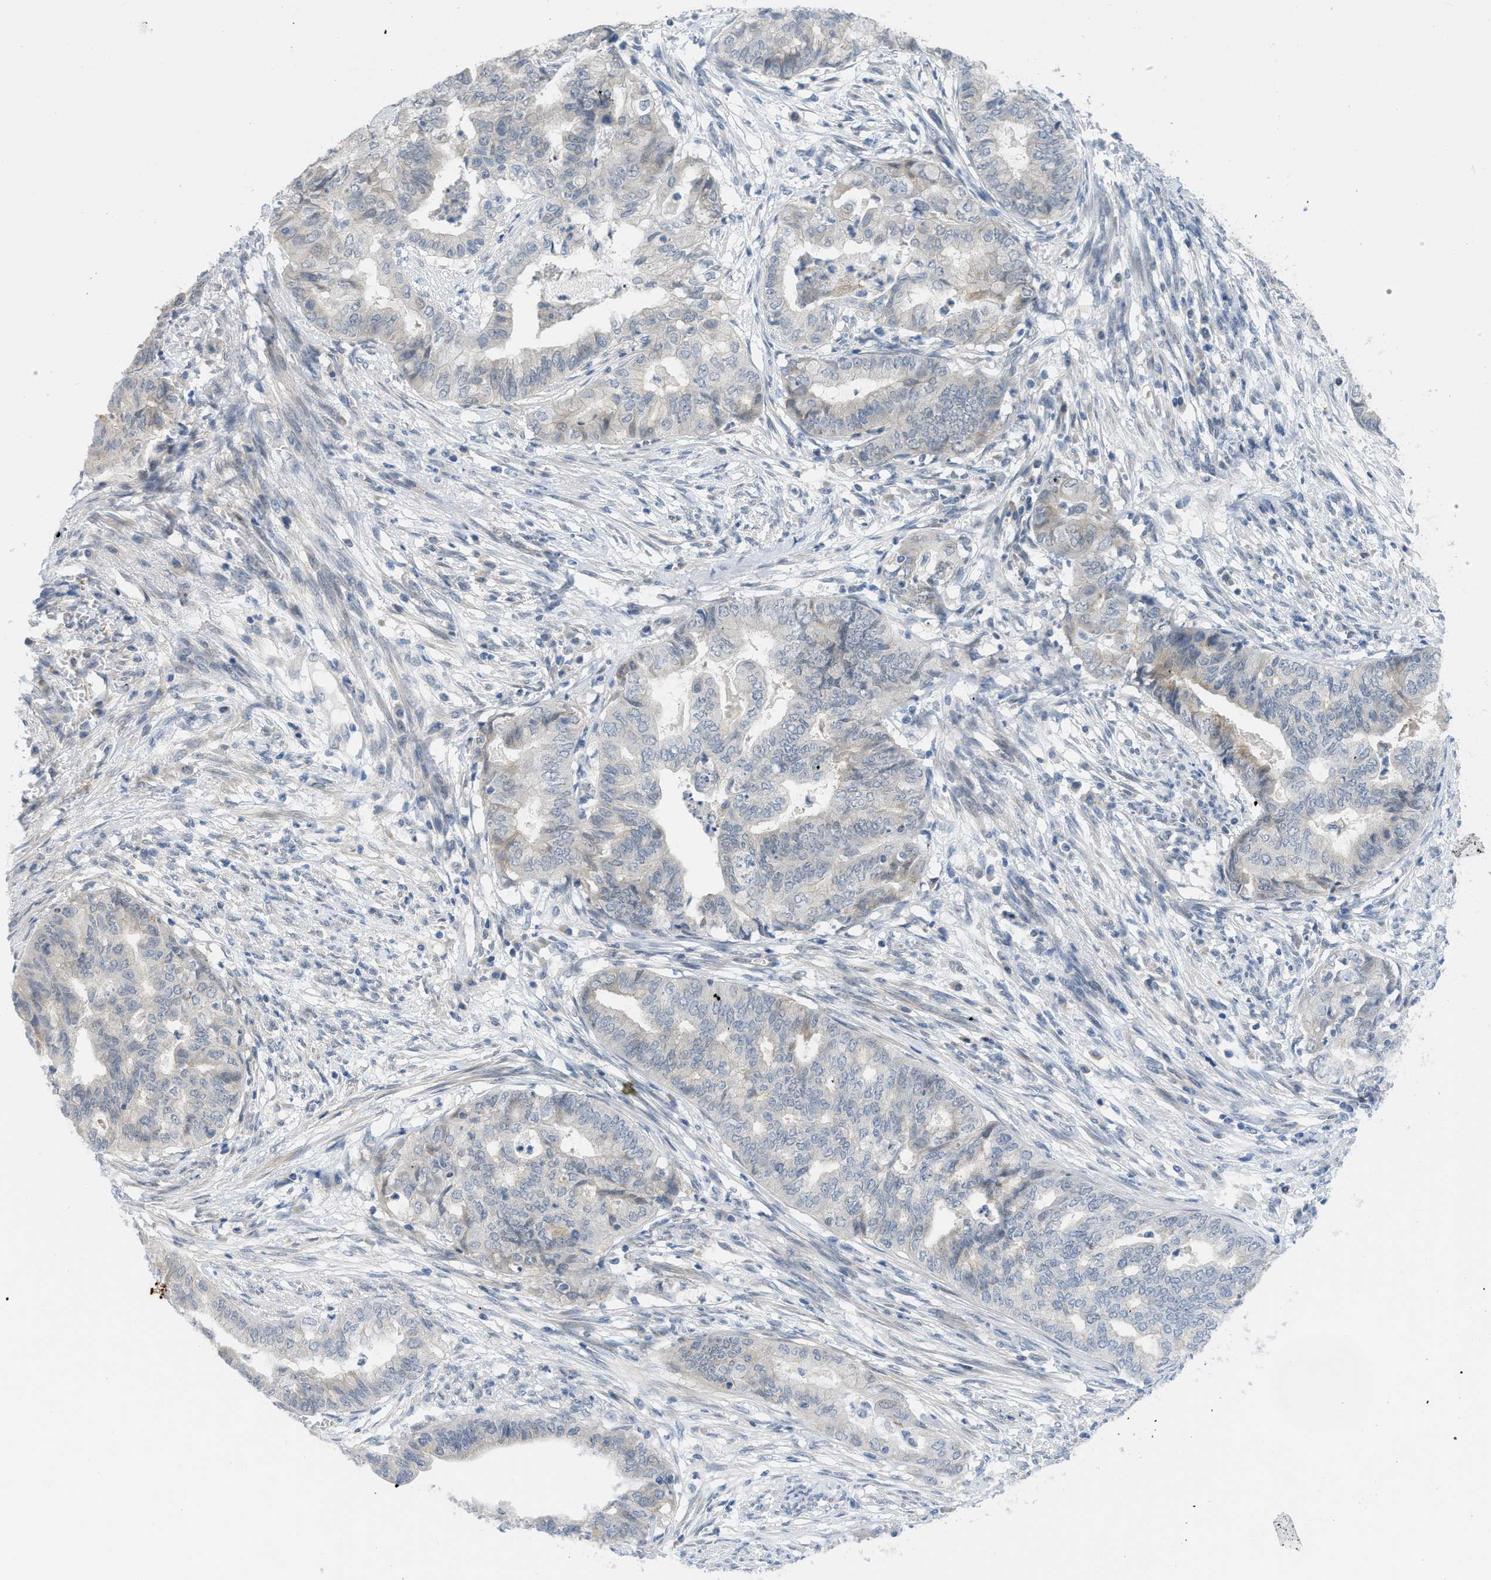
{"staining": {"intensity": "negative", "quantity": "none", "location": "none"}, "tissue": "endometrial cancer", "cell_type": "Tumor cells", "image_type": "cancer", "snomed": [{"axis": "morphology", "description": "Adenocarcinoma, NOS"}, {"axis": "topography", "description": "Endometrium"}], "caption": "This is an immunohistochemistry (IHC) photomicrograph of human endometrial cancer (adenocarcinoma). There is no staining in tumor cells.", "gene": "TNFAIP1", "patient": {"sex": "female", "age": 79}}